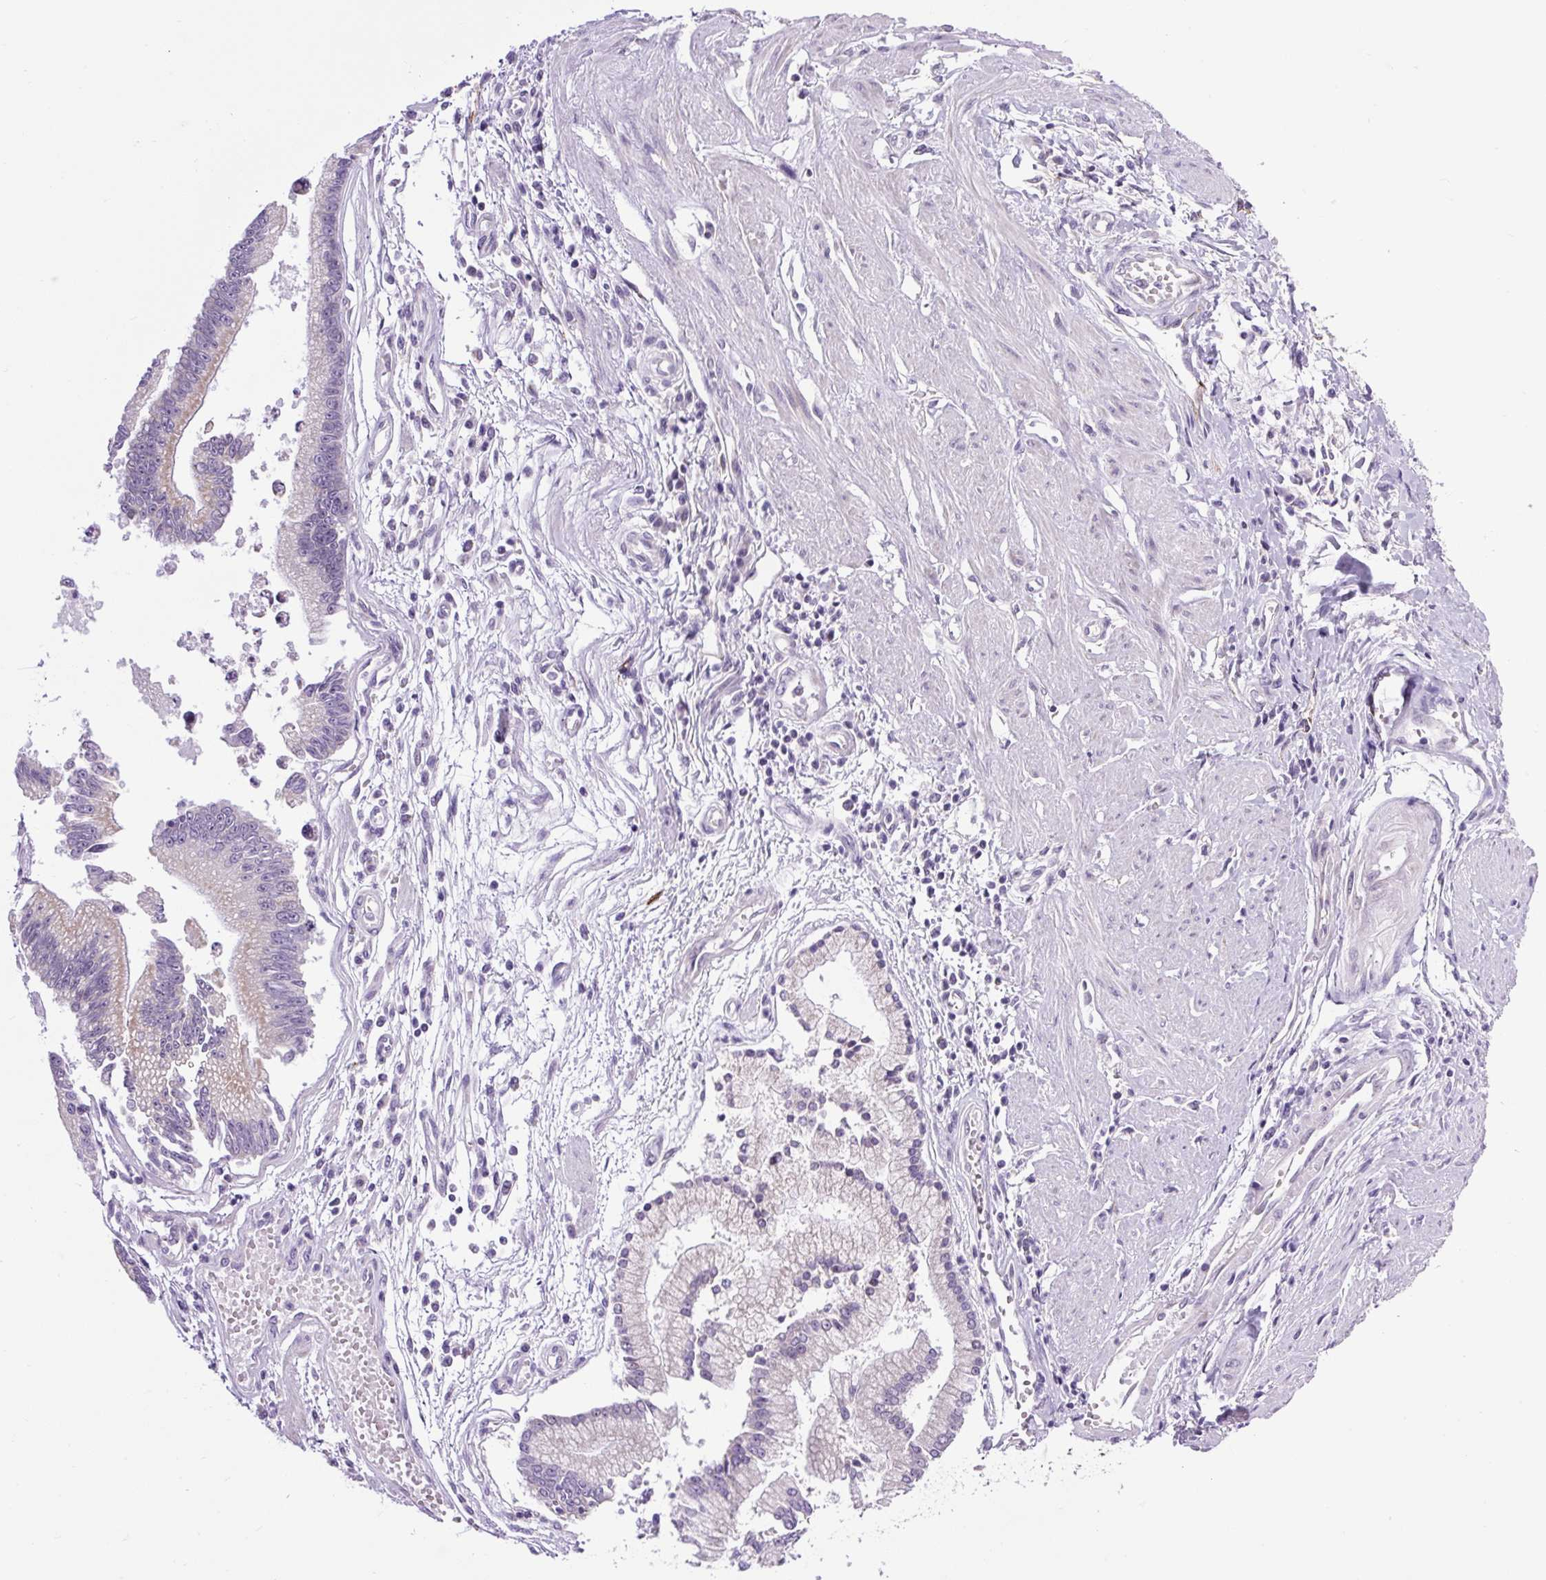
{"staining": {"intensity": "negative", "quantity": "none", "location": "none"}, "tissue": "stomach cancer", "cell_type": "Tumor cells", "image_type": "cancer", "snomed": [{"axis": "morphology", "description": "Adenocarcinoma, NOS"}, {"axis": "topography", "description": "Stomach"}], "caption": "Immunohistochemistry of human adenocarcinoma (stomach) reveals no expression in tumor cells.", "gene": "RNASE10", "patient": {"sex": "male", "age": 59}}